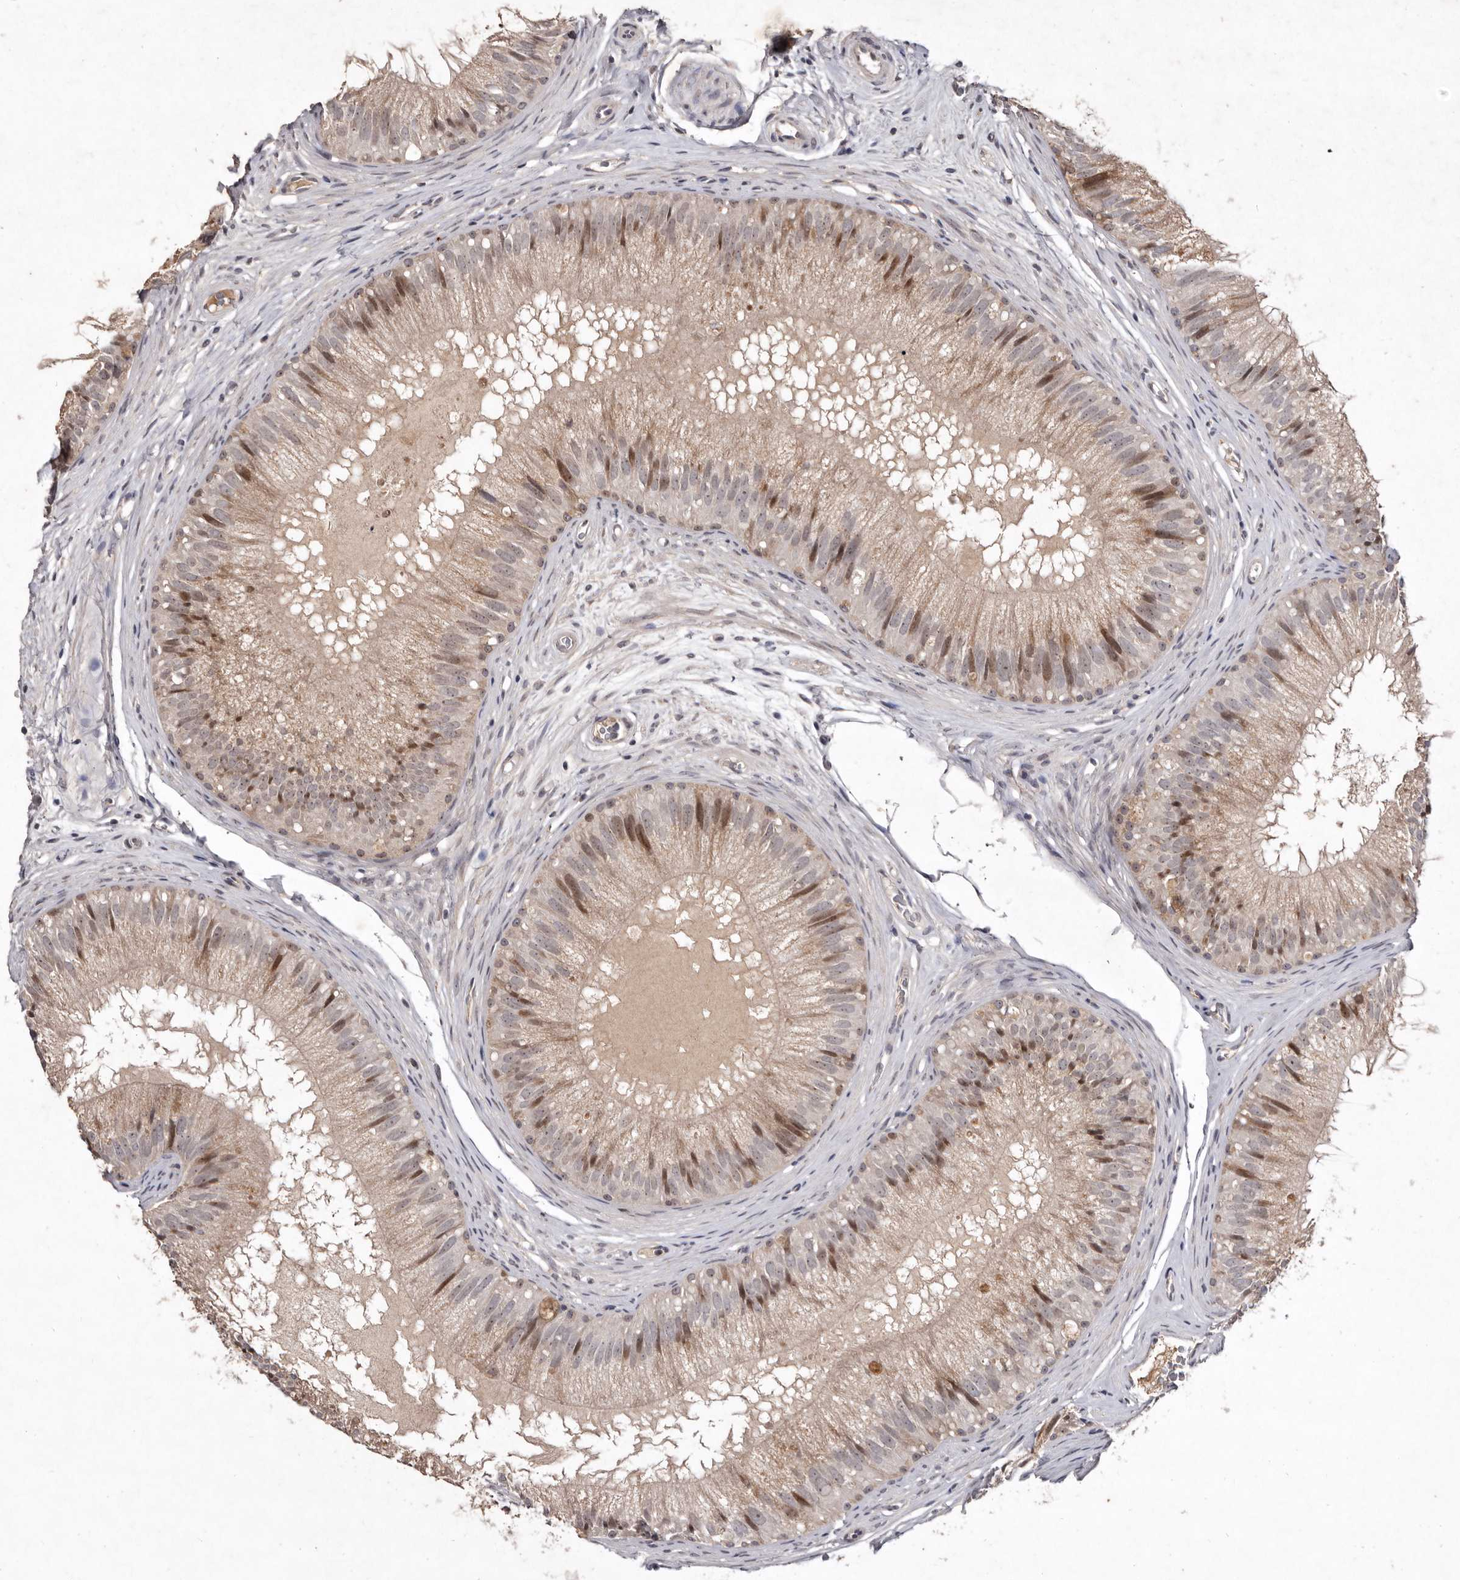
{"staining": {"intensity": "strong", "quantity": "25%-75%", "location": "cytoplasmic/membranous,nuclear"}, "tissue": "epididymis", "cell_type": "Glandular cells", "image_type": "normal", "snomed": [{"axis": "morphology", "description": "Normal tissue, NOS"}, {"axis": "topography", "description": "Epididymis"}], "caption": "A photomicrograph of epididymis stained for a protein shows strong cytoplasmic/membranous,nuclear brown staining in glandular cells. (Brightfield microscopy of DAB IHC at high magnification).", "gene": "FLAD1", "patient": {"sex": "male", "age": 29}}